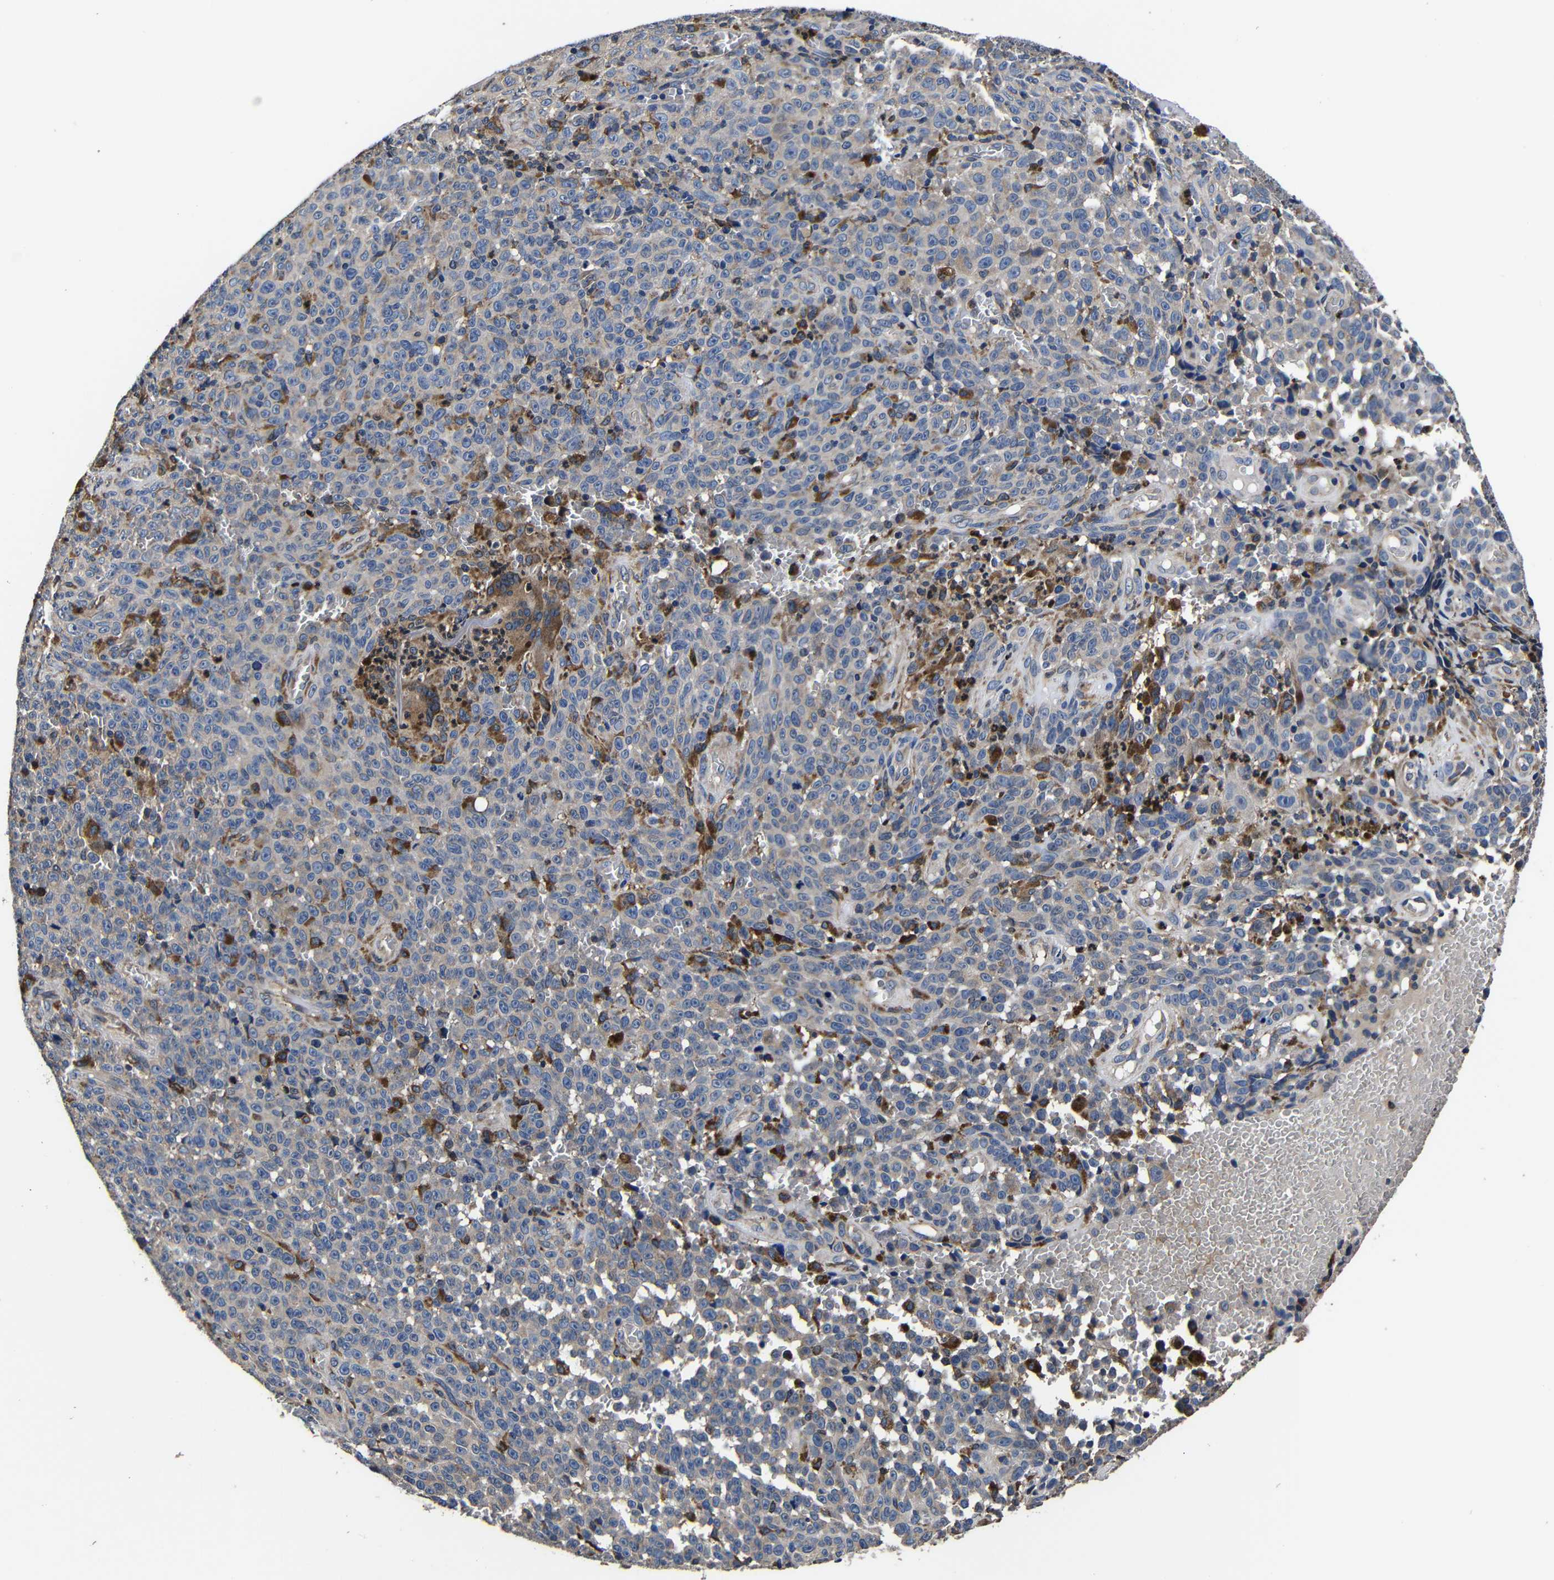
{"staining": {"intensity": "weak", "quantity": "<25%", "location": "cytoplasmic/membranous"}, "tissue": "melanoma", "cell_type": "Tumor cells", "image_type": "cancer", "snomed": [{"axis": "morphology", "description": "Malignant melanoma, NOS"}, {"axis": "topography", "description": "Skin"}], "caption": "A histopathology image of melanoma stained for a protein shows no brown staining in tumor cells.", "gene": "SCN9A", "patient": {"sex": "female", "age": 82}}